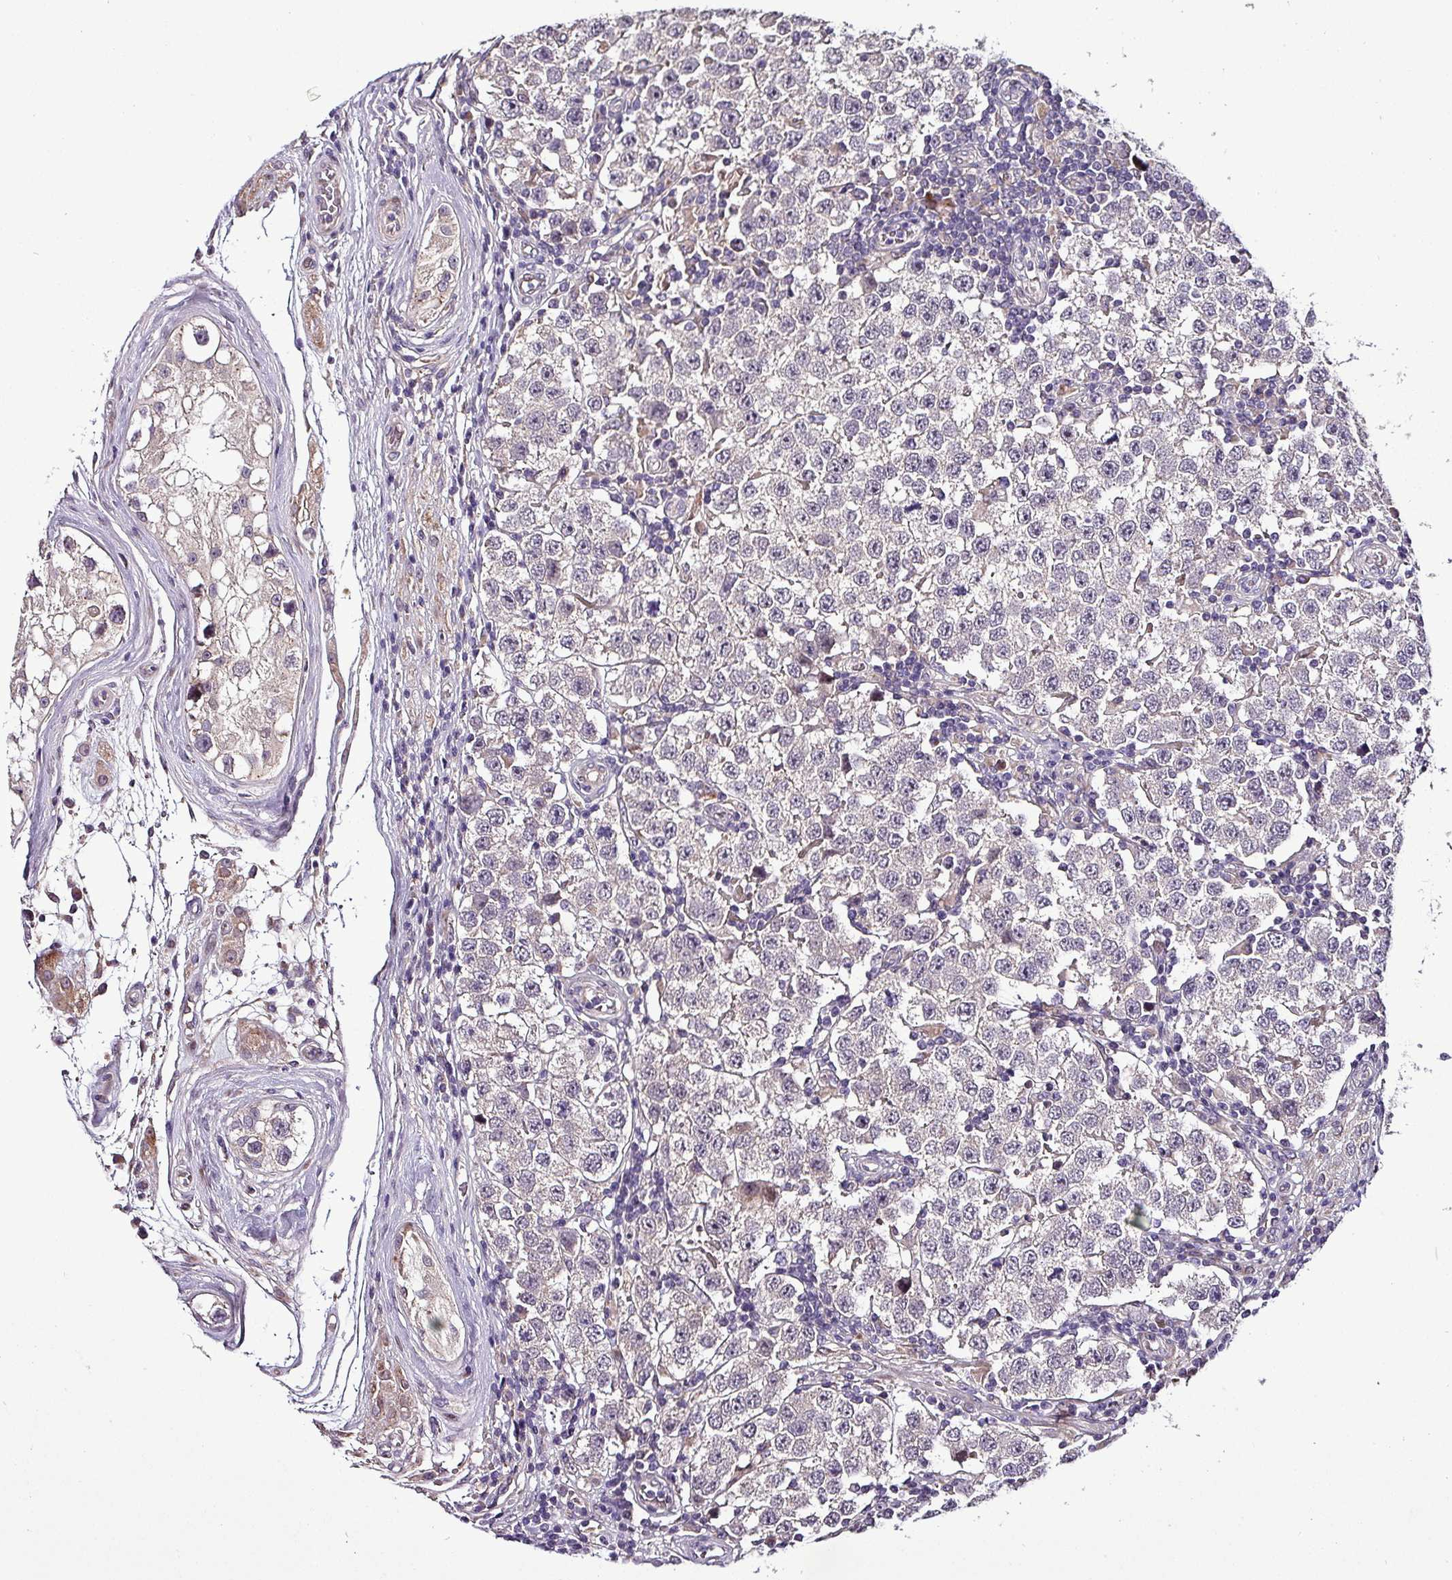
{"staining": {"intensity": "negative", "quantity": "none", "location": "none"}, "tissue": "testis cancer", "cell_type": "Tumor cells", "image_type": "cancer", "snomed": [{"axis": "morphology", "description": "Seminoma, NOS"}, {"axis": "topography", "description": "Testis"}], "caption": "The histopathology image demonstrates no staining of tumor cells in testis cancer.", "gene": "GRAPL", "patient": {"sex": "male", "age": 34}}